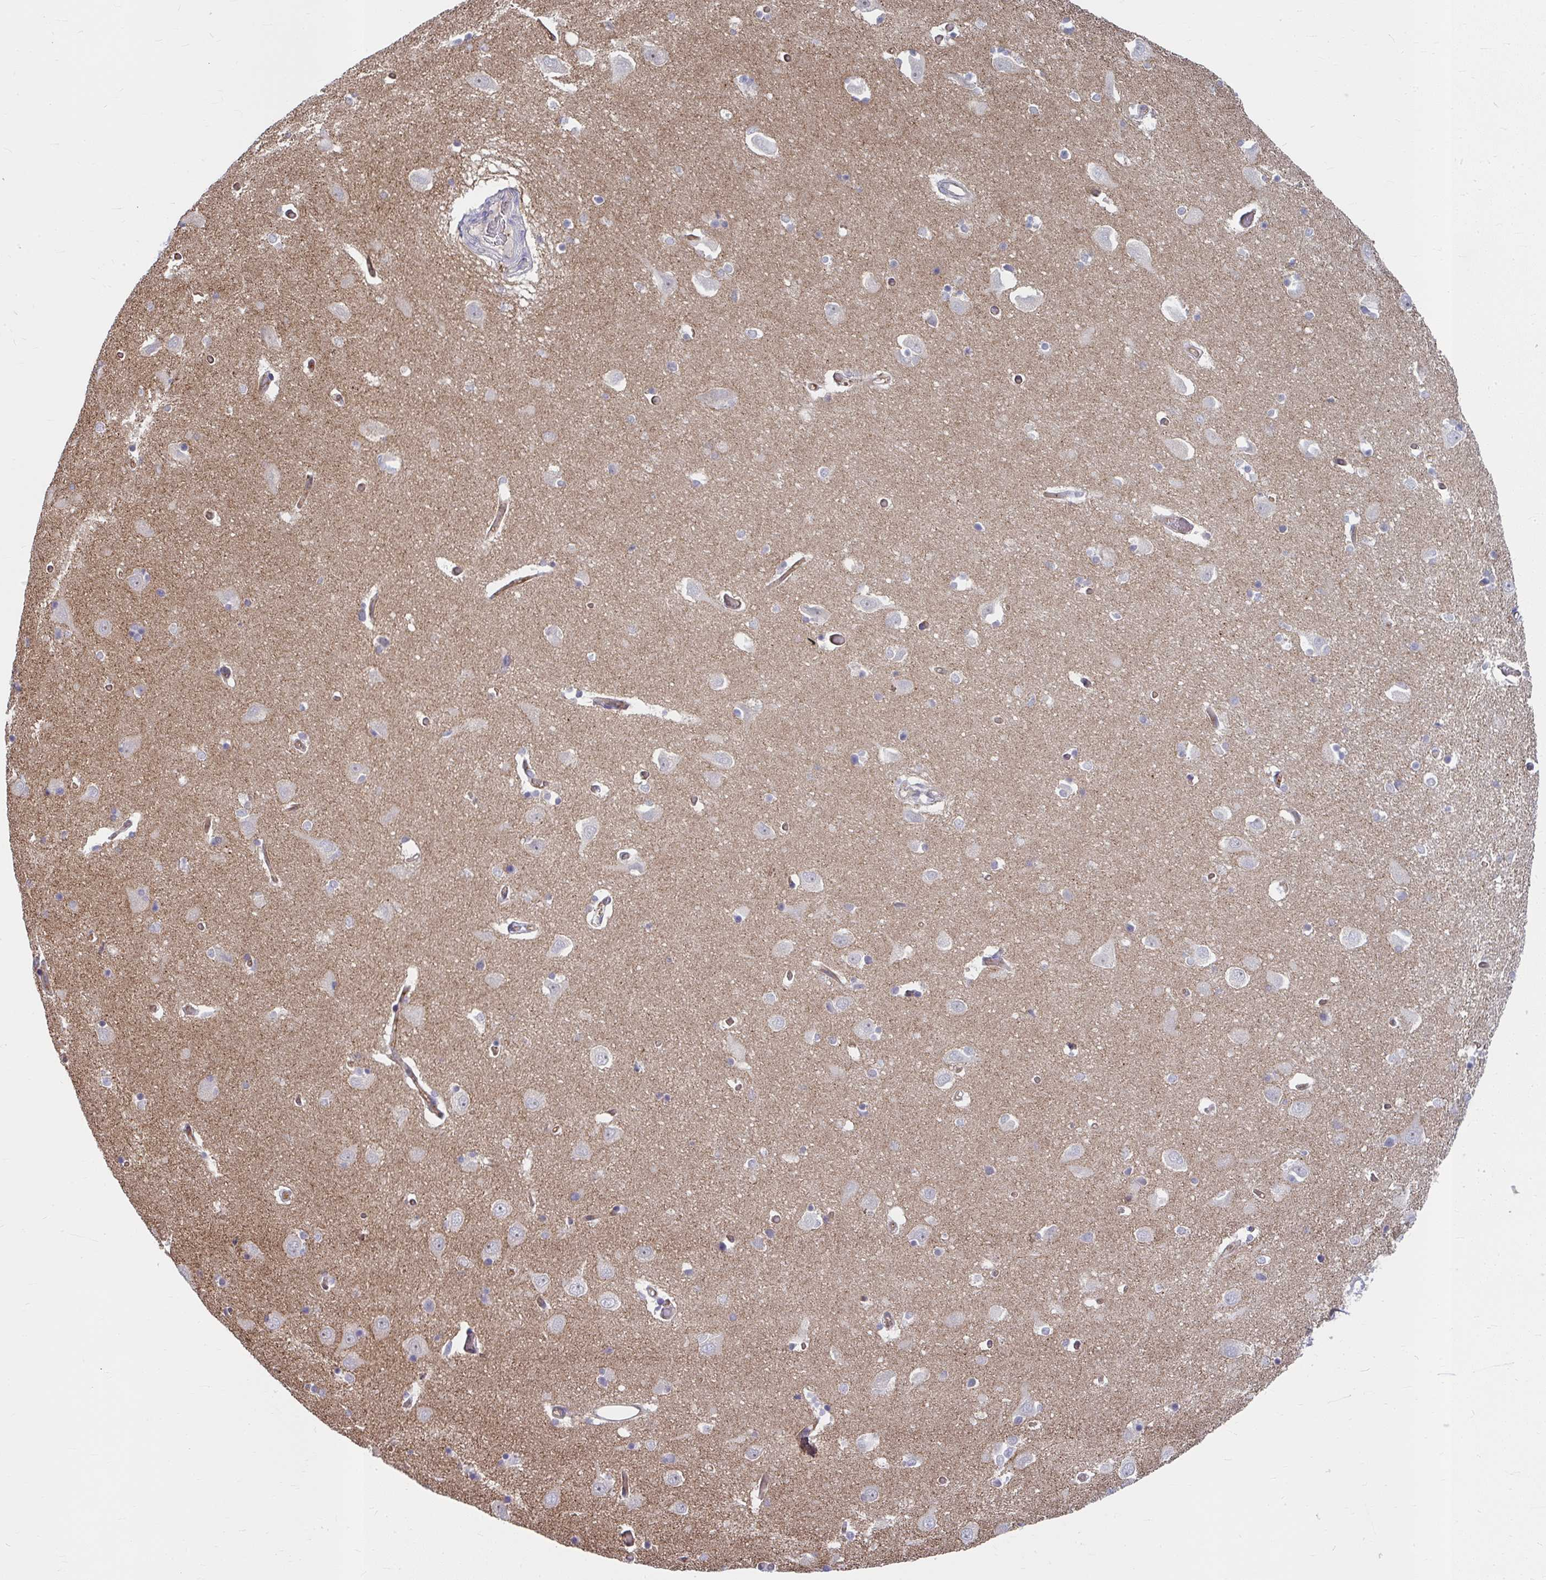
{"staining": {"intensity": "negative", "quantity": "none", "location": "none"}, "tissue": "caudate", "cell_type": "Glial cells", "image_type": "normal", "snomed": [{"axis": "morphology", "description": "Normal tissue, NOS"}, {"axis": "topography", "description": "Lateral ventricle wall"}, {"axis": "topography", "description": "Hippocampus"}], "caption": "Immunohistochemistry (IHC) photomicrograph of unremarkable caudate: human caudate stained with DAB reveals no significant protein positivity in glial cells. (Stains: DAB immunohistochemistry with hematoxylin counter stain, Microscopy: brightfield microscopy at high magnification).", "gene": "MUS81", "patient": {"sex": "female", "age": 63}}